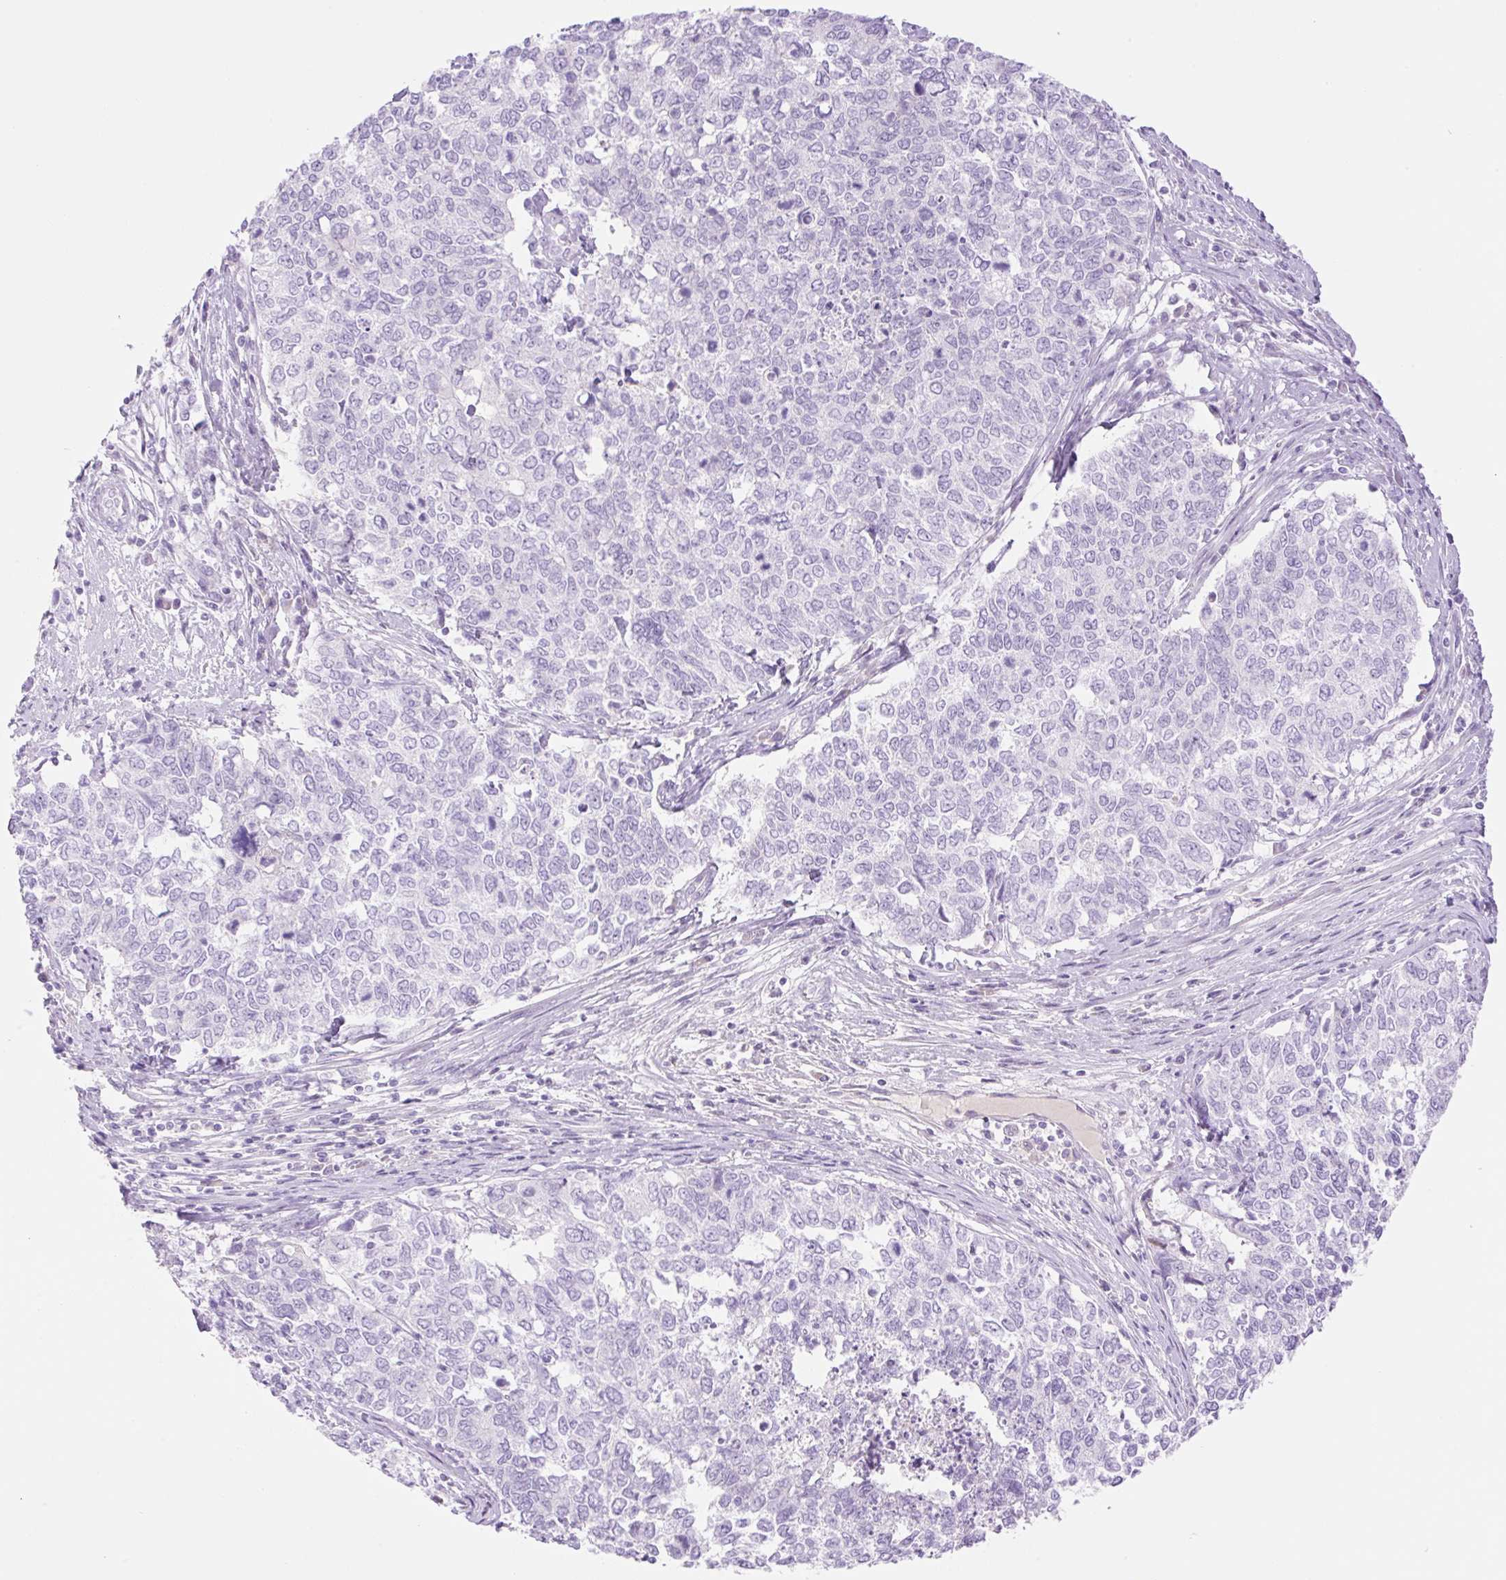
{"staining": {"intensity": "negative", "quantity": "none", "location": "none"}, "tissue": "cervical cancer", "cell_type": "Tumor cells", "image_type": "cancer", "snomed": [{"axis": "morphology", "description": "Adenocarcinoma, NOS"}, {"axis": "topography", "description": "Cervix"}], "caption": "An immunohistochemistry (IHC) micrograph of adenocarcinoma (cervical) is shown. There is no staining in tumor cells of adenocarcinoma (cervical). (IHC, brightfield microscopy, high magnification).", "gene": "PALM3", "patient": {"sex": "female", "age": 63}}